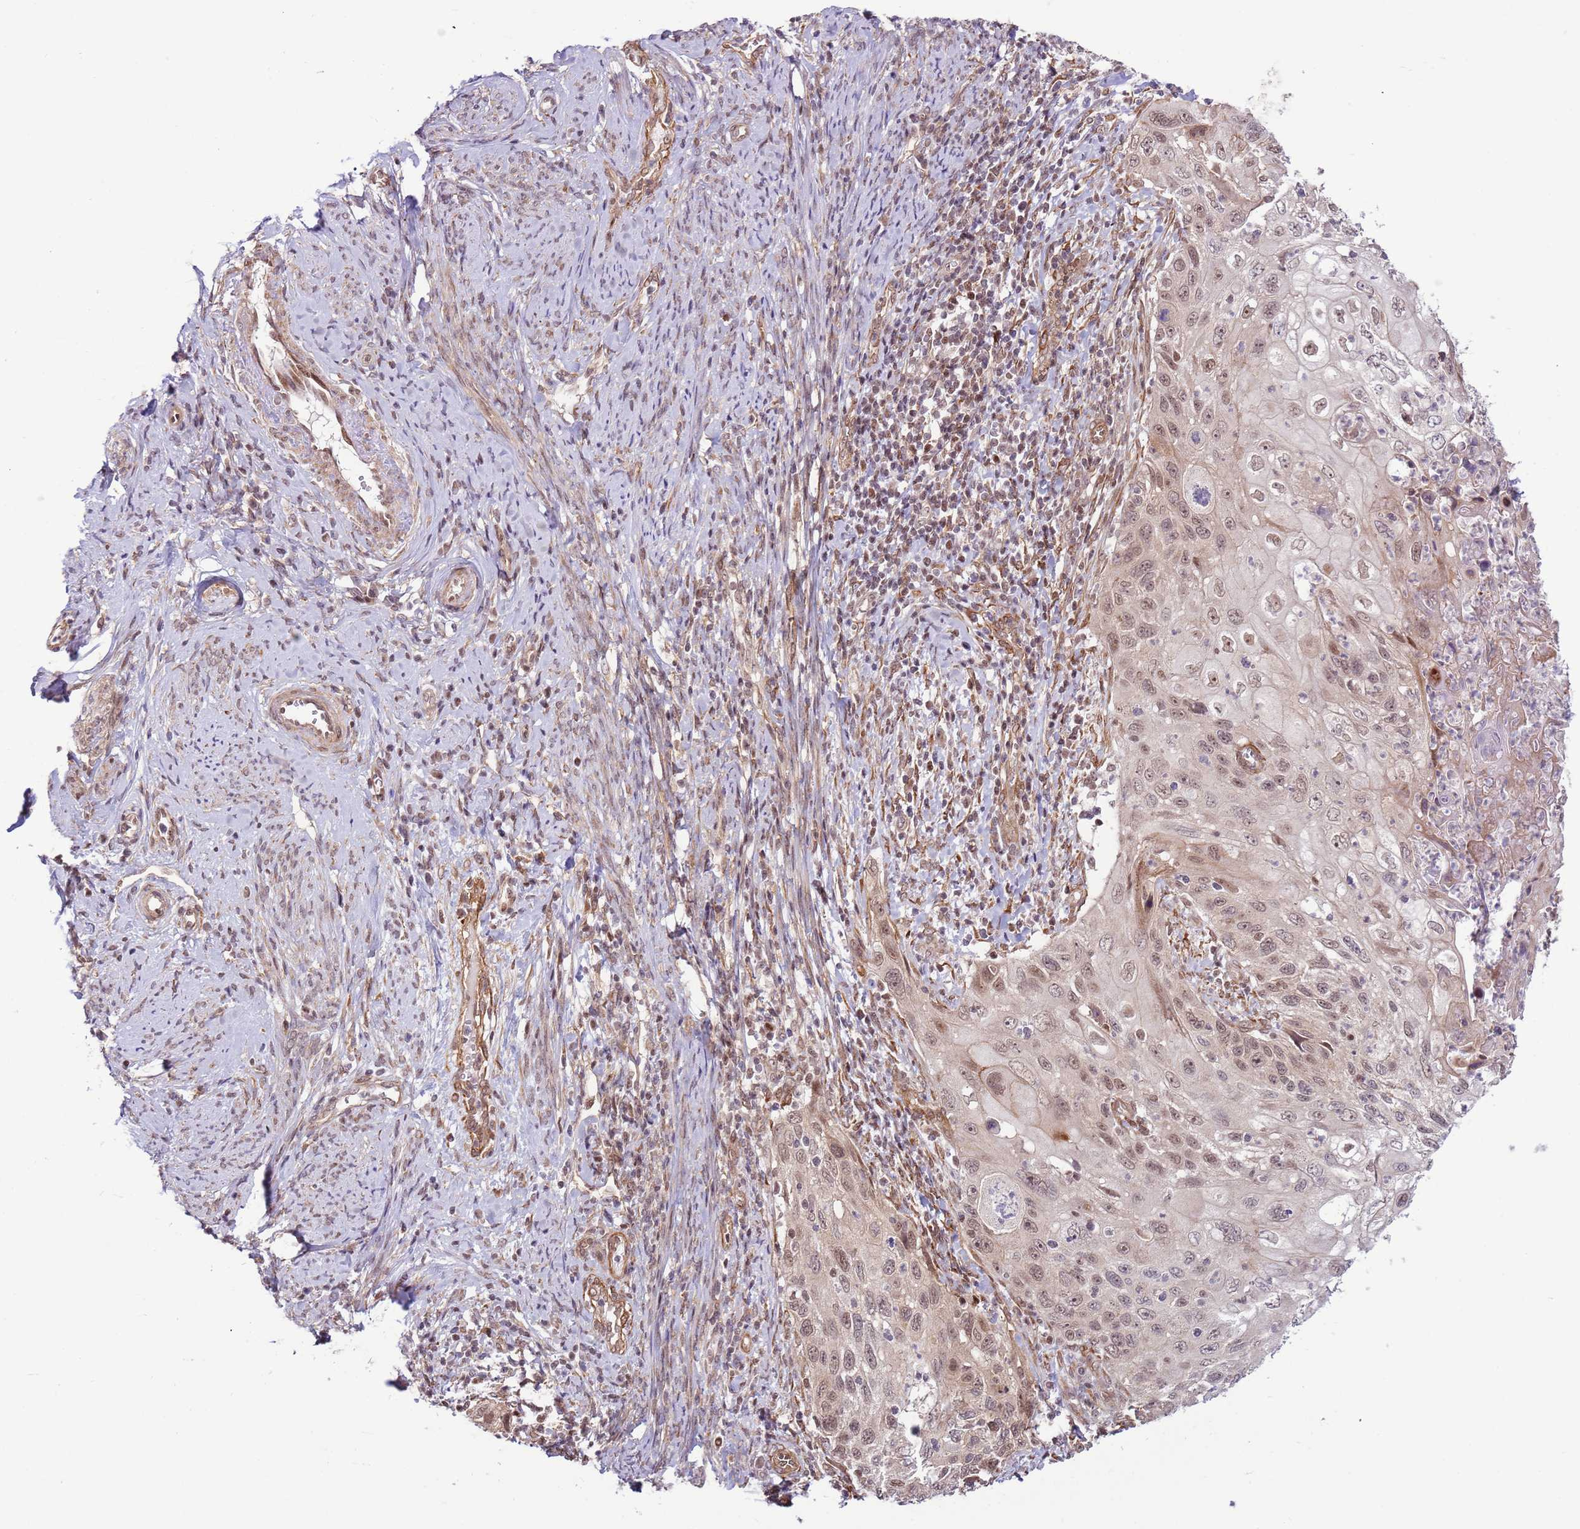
{"staining": {"intensity": "weak", "quantity": ">75%", "location": "nuclear"}, "tissue": "cervical cancer", "cell_type": "Tumor cells", "image_type": "cancer", "snomed": [{"axis": "morphology", "description": "Squamous cell carcinoma, NOS"}, {"axis": "topography", "description": "Cervix"}], "caption": "Approximately >75% of tumor cells in cervical cancer demonstrate weak nuclear protein staining as visualized by brown immunohistochemical staining.", "gene": "DCAF4", "patient": {"sex": "female", "age": 70}}